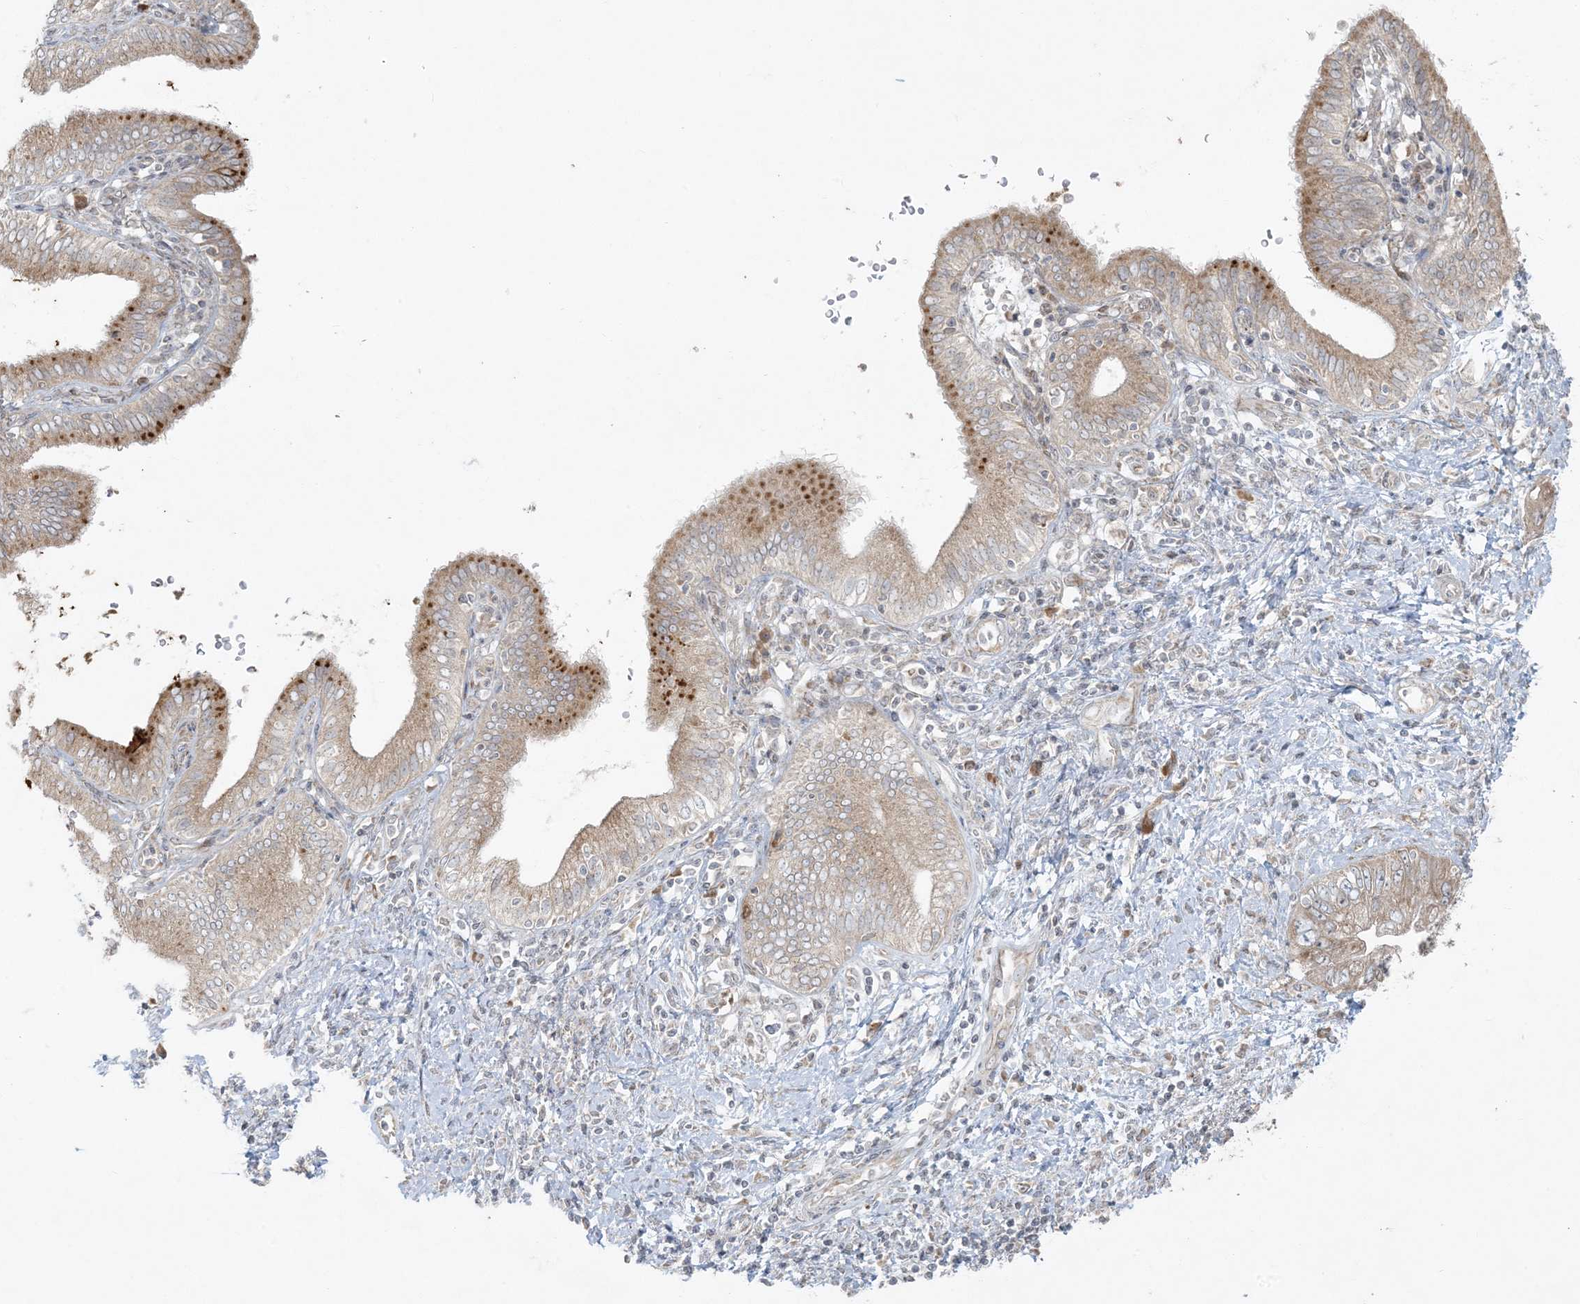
{"staining": {"intensity": "weak", "quantity": "25%-75%", "location": "cytoplasmic/membranous"}, "tissue": "pancreatic cancer", "cell_type": "Tumor cells", "image_type": "cancer", "snomed": [{"axis": "morphology", "description": "Adenocarcinoma, NOS"}, {"axis": "topography", "description": "Pancreas"}], "caption": "This micrograph exhibits IHC staining of human pancreatic cancer (adenocarcinoma), with low weak cytoplasmic/membranous expression in about 25%-75% of tumor cells.", "gene": "ZNF263", "patient": {"sex": "female", "age": 73}}